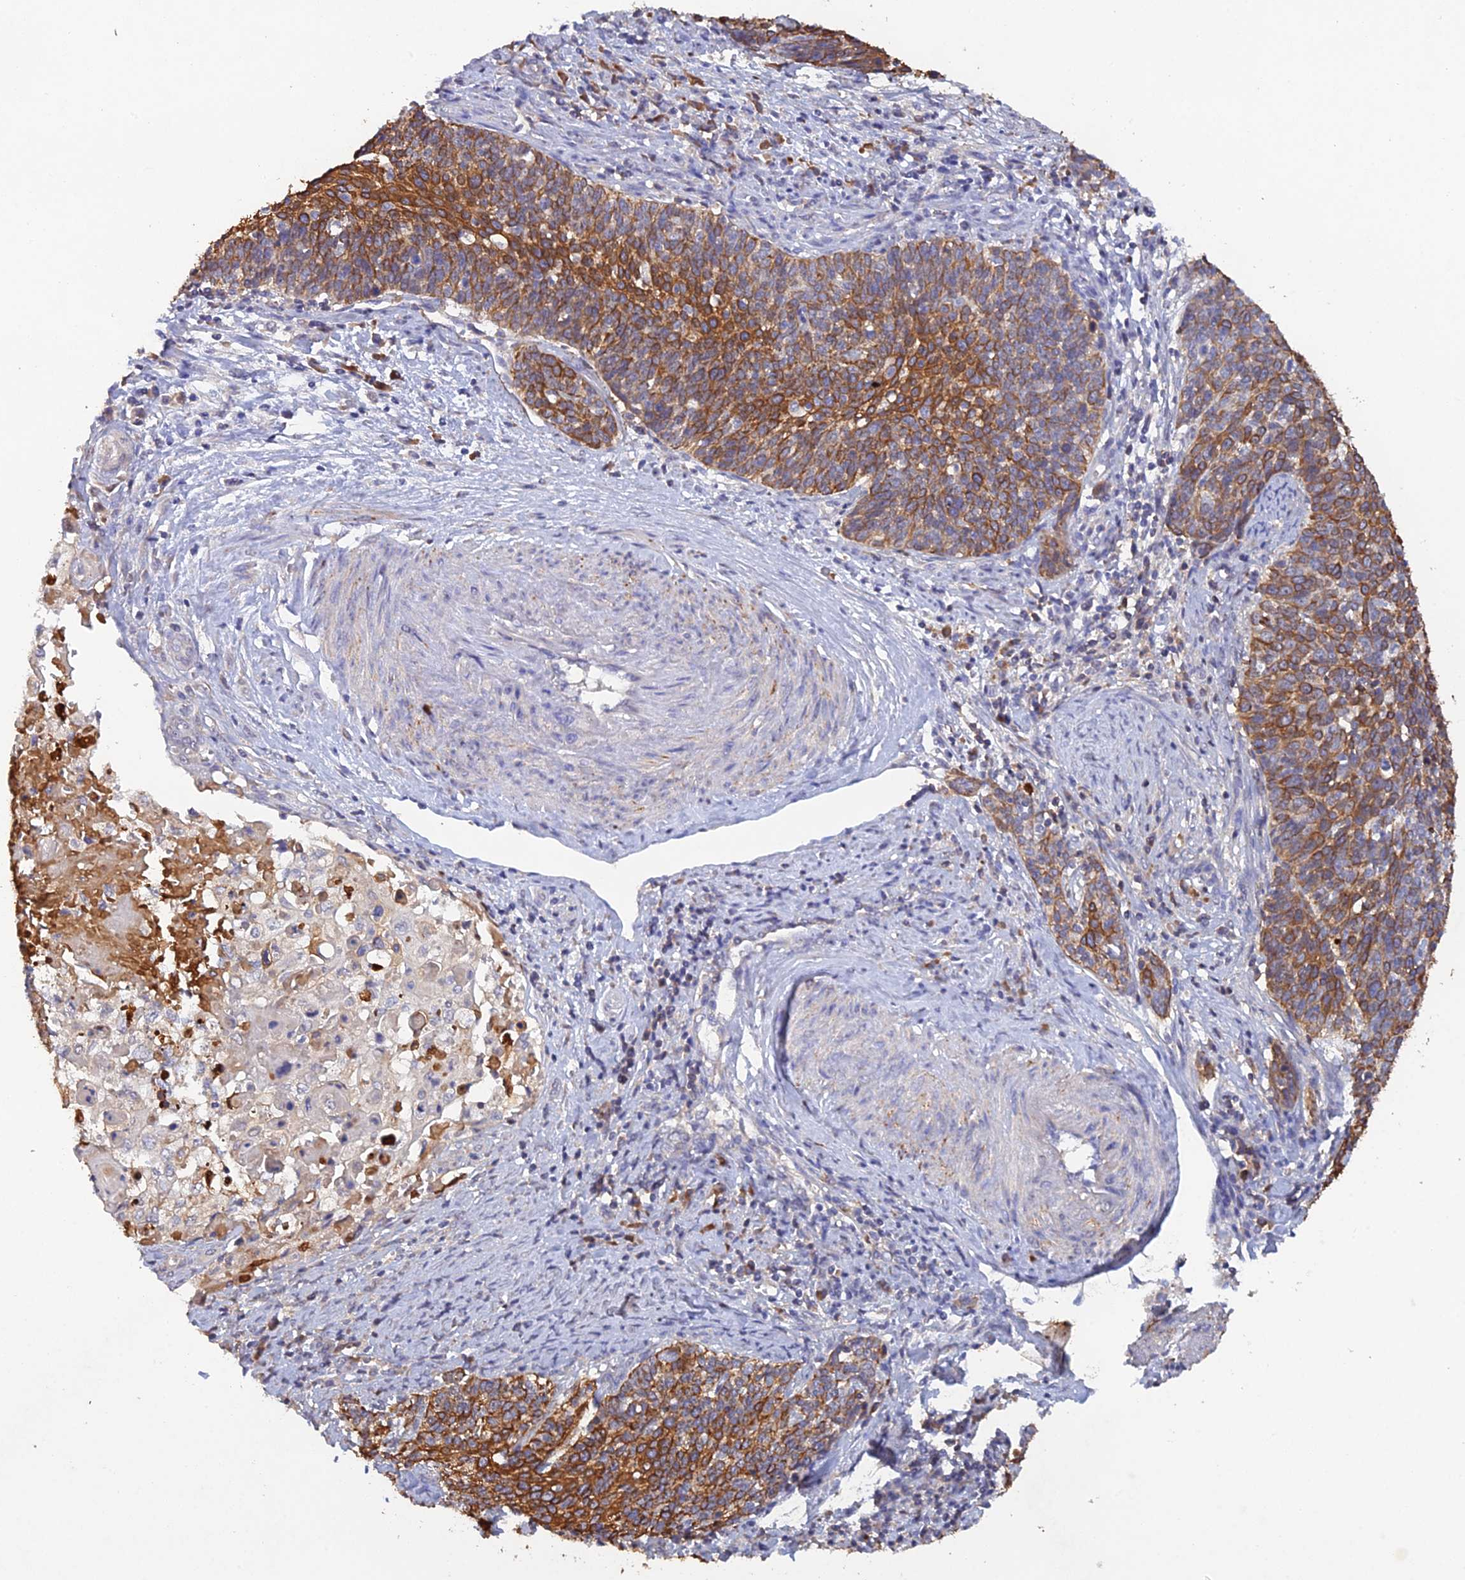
{"staining": {"intensity": "moderate", "quantity": ">75%", "location": "cytoplasmic/membranous"}, "tissue": "cervical cancer", "cell_type": "Tumor cells", "image_type": "cancer", "snomed": [{"axis": "morphology", "description": "Squamous cell carcinoma, NOS"}, {"axis": "topography", "description": "Cervix"}], "caption": "High-magnification brightfield microscopy of cervical cancer (squamous cell carcinoma) stained with DAB (3,3'-diaminobenzidine) (brown) and counterstained with hematoxylin (blue). tumor cells exhibit moderate cytoplasmic/membranous positivity is appreciated in about>75% of cells.", "gene": "SLC39A13", "patient": {"sex": "female", "age": 39}}